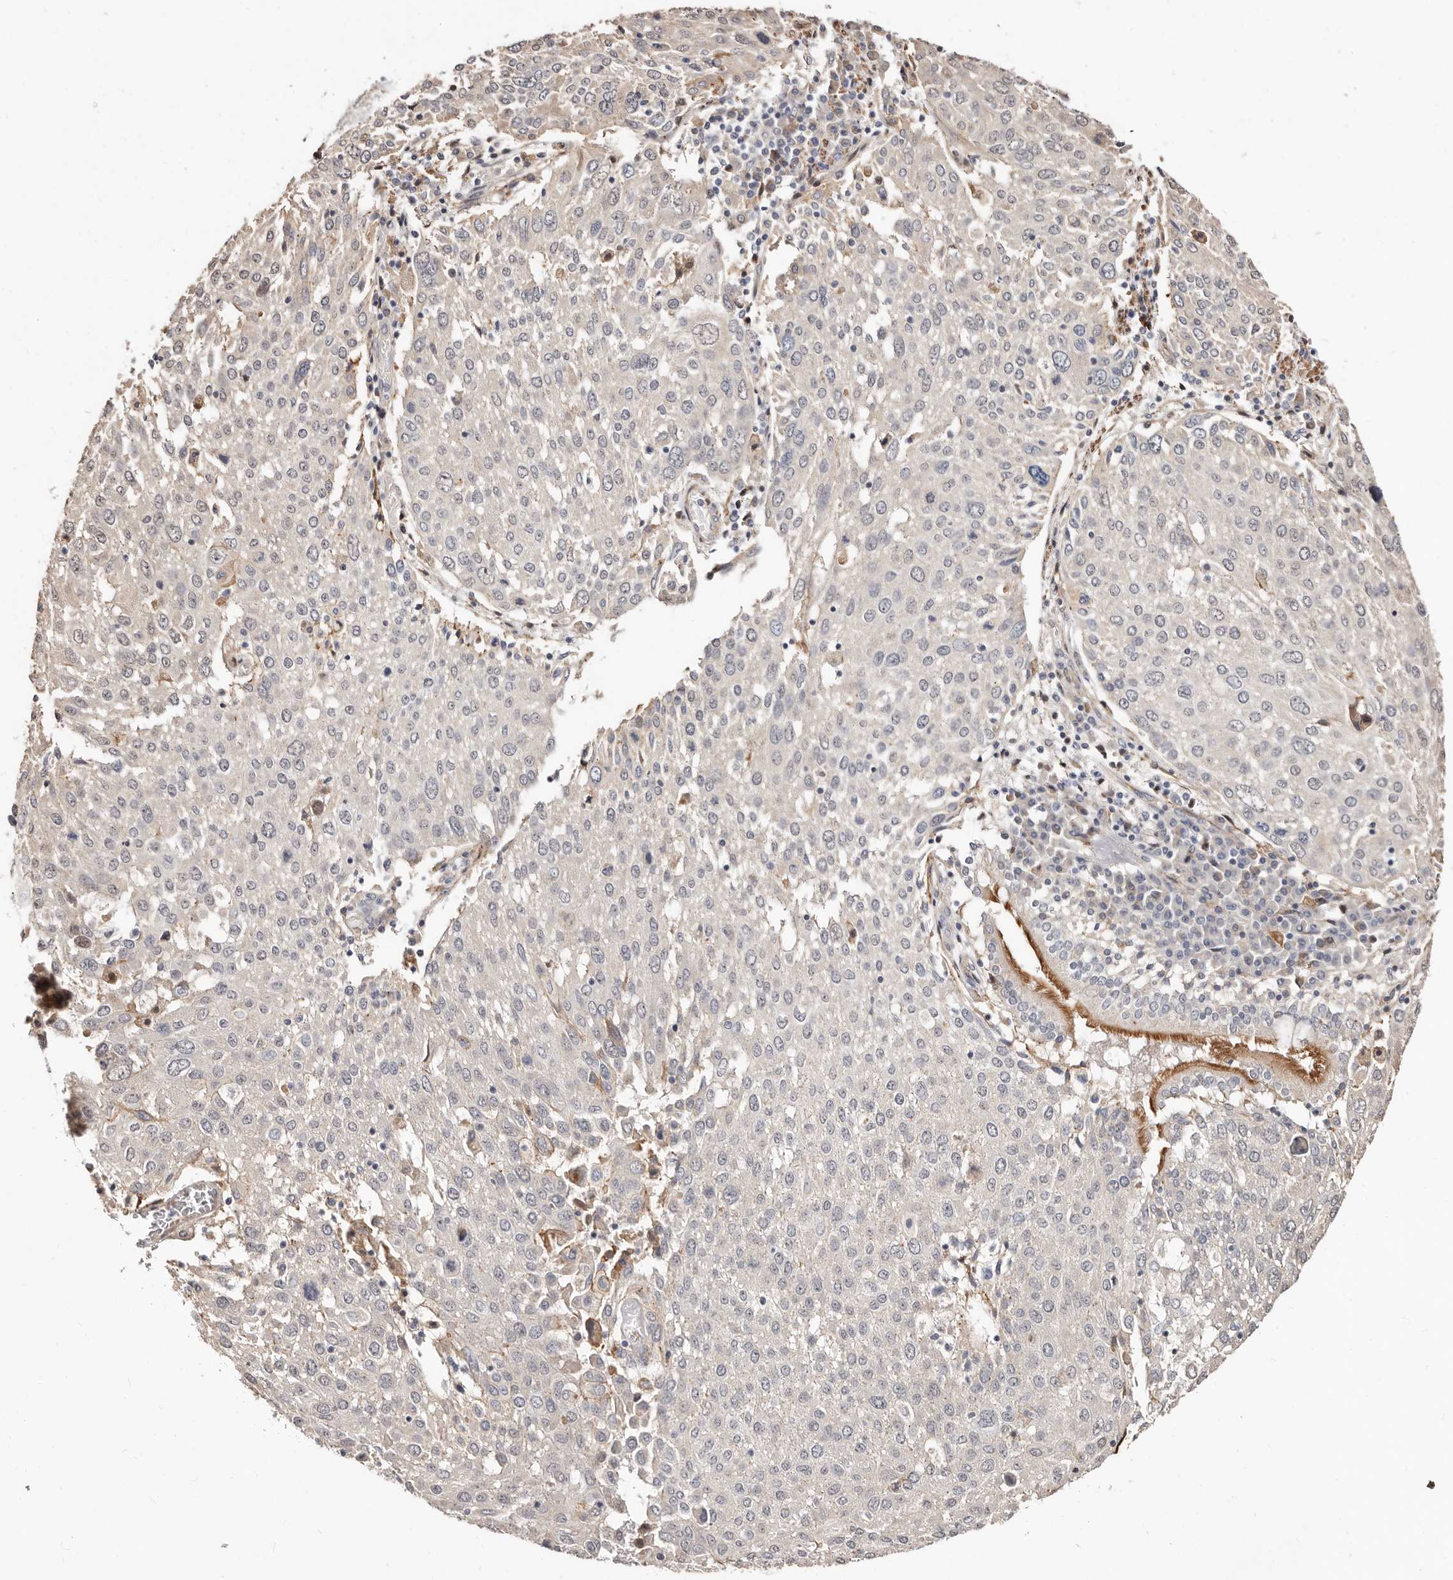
{"staining": {"intensity": "negative", "quantity": "none", "location": "none"}, "tissue": "lung cancer", "cell_type": "Tumor cells", "image_type": "cancer", "snomed": [{"axis": "morphology", "description": "Squamous cell carcinoma, NOS"}, {"axis": "topography", "description": "Lung"}], "caption": "This is an immunohistochemistry micrograph of lung cancer. There is no expression in tumor cells.", "gene": "TRIP13", "patient": {"sex": "male", "age": 65}}